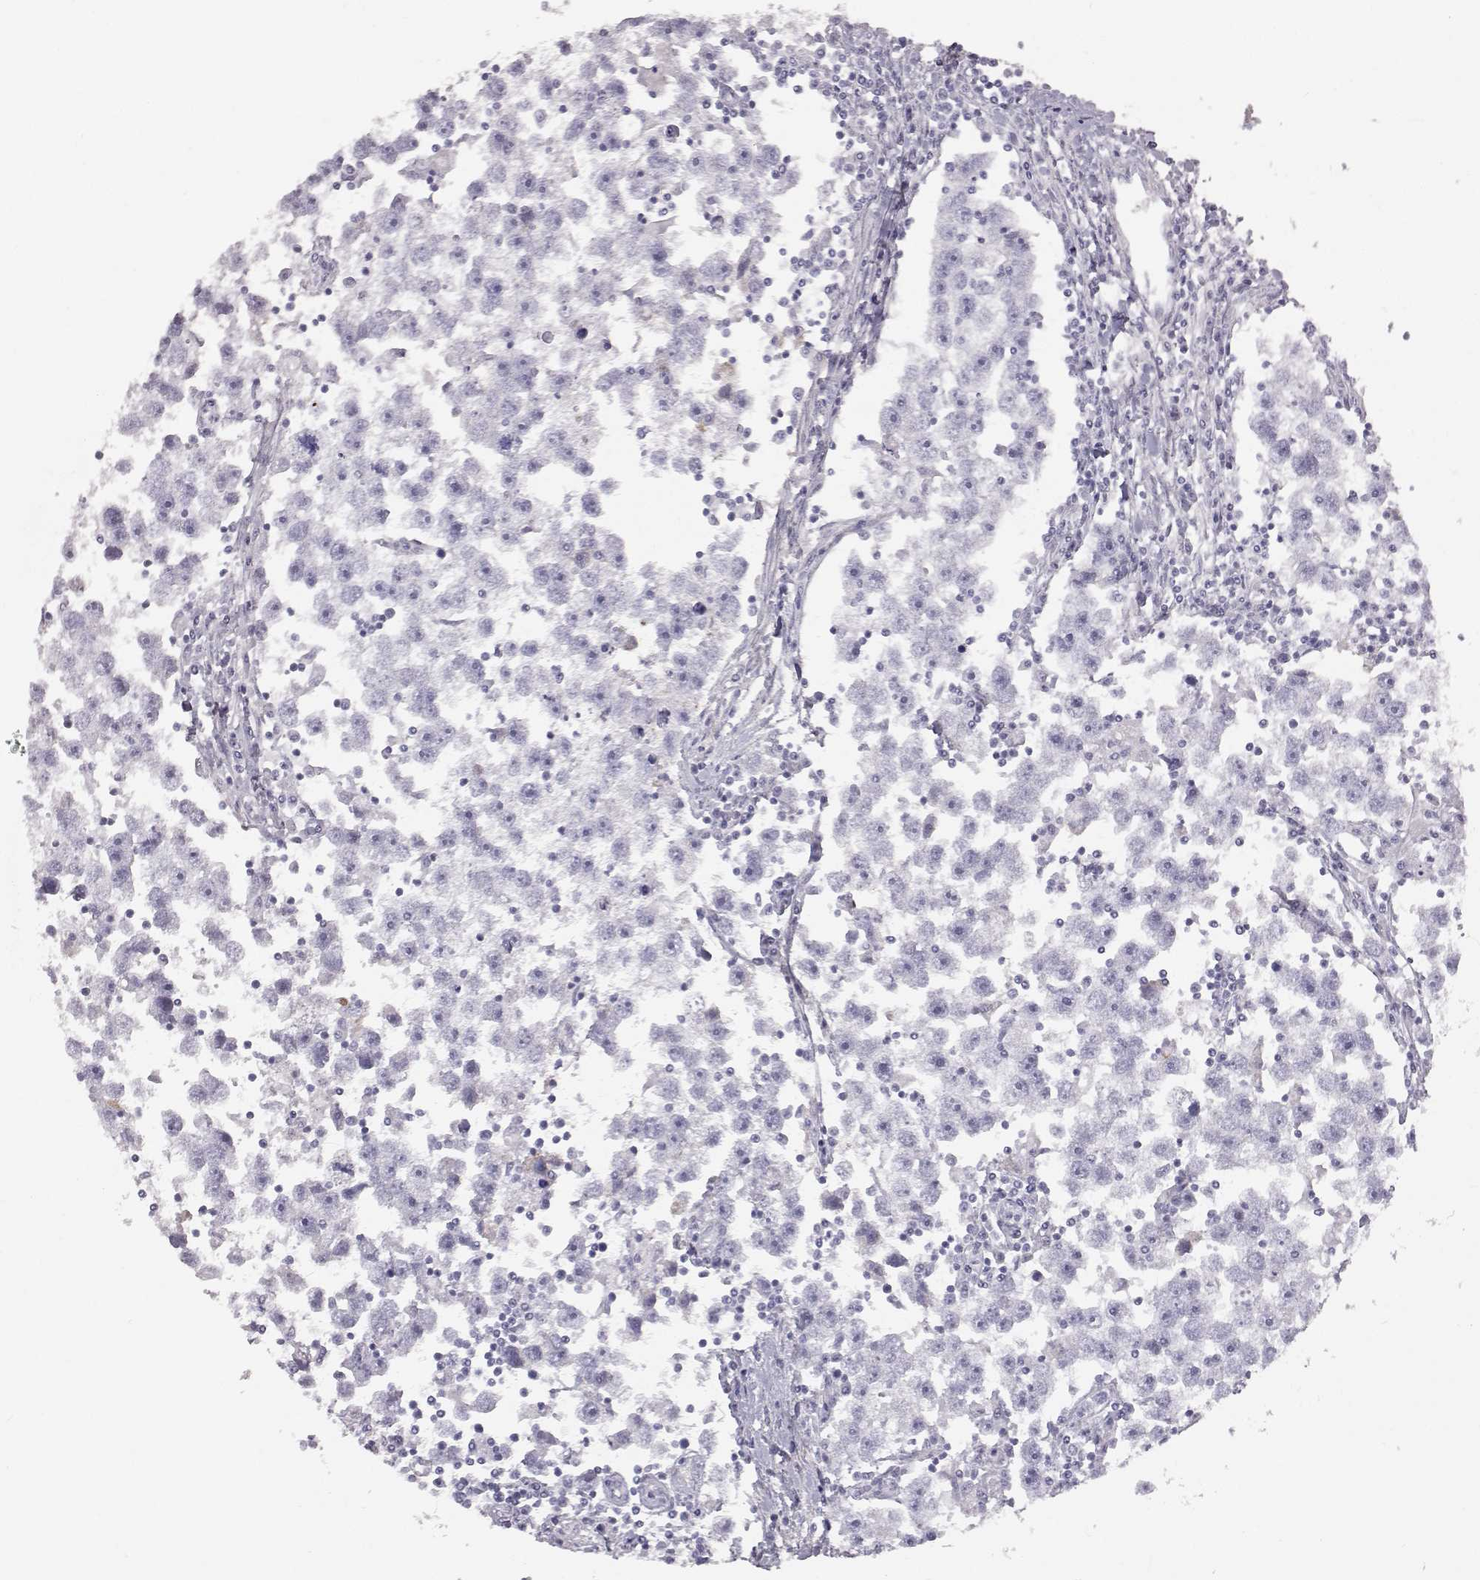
{"staining": {"intensity": "negative", "quantity": "none", "location": "none"}, "tissue": "testis cancer", "cell_type": "Tumor cells", "image_type": "cancer", "snomed": [{"axis": "morphology", "description": "Seminoma, NOS"}, {"axis": "topography", "description": "Testis"}], "caption": "High power microscopy image of an immunohistochemistry histopathology image of testis cancer (seminoma), revealing no significant positivity in tumor cells.", "gene": "KRTAP16-1", "patient": {"sex": "male", "age": 30}}